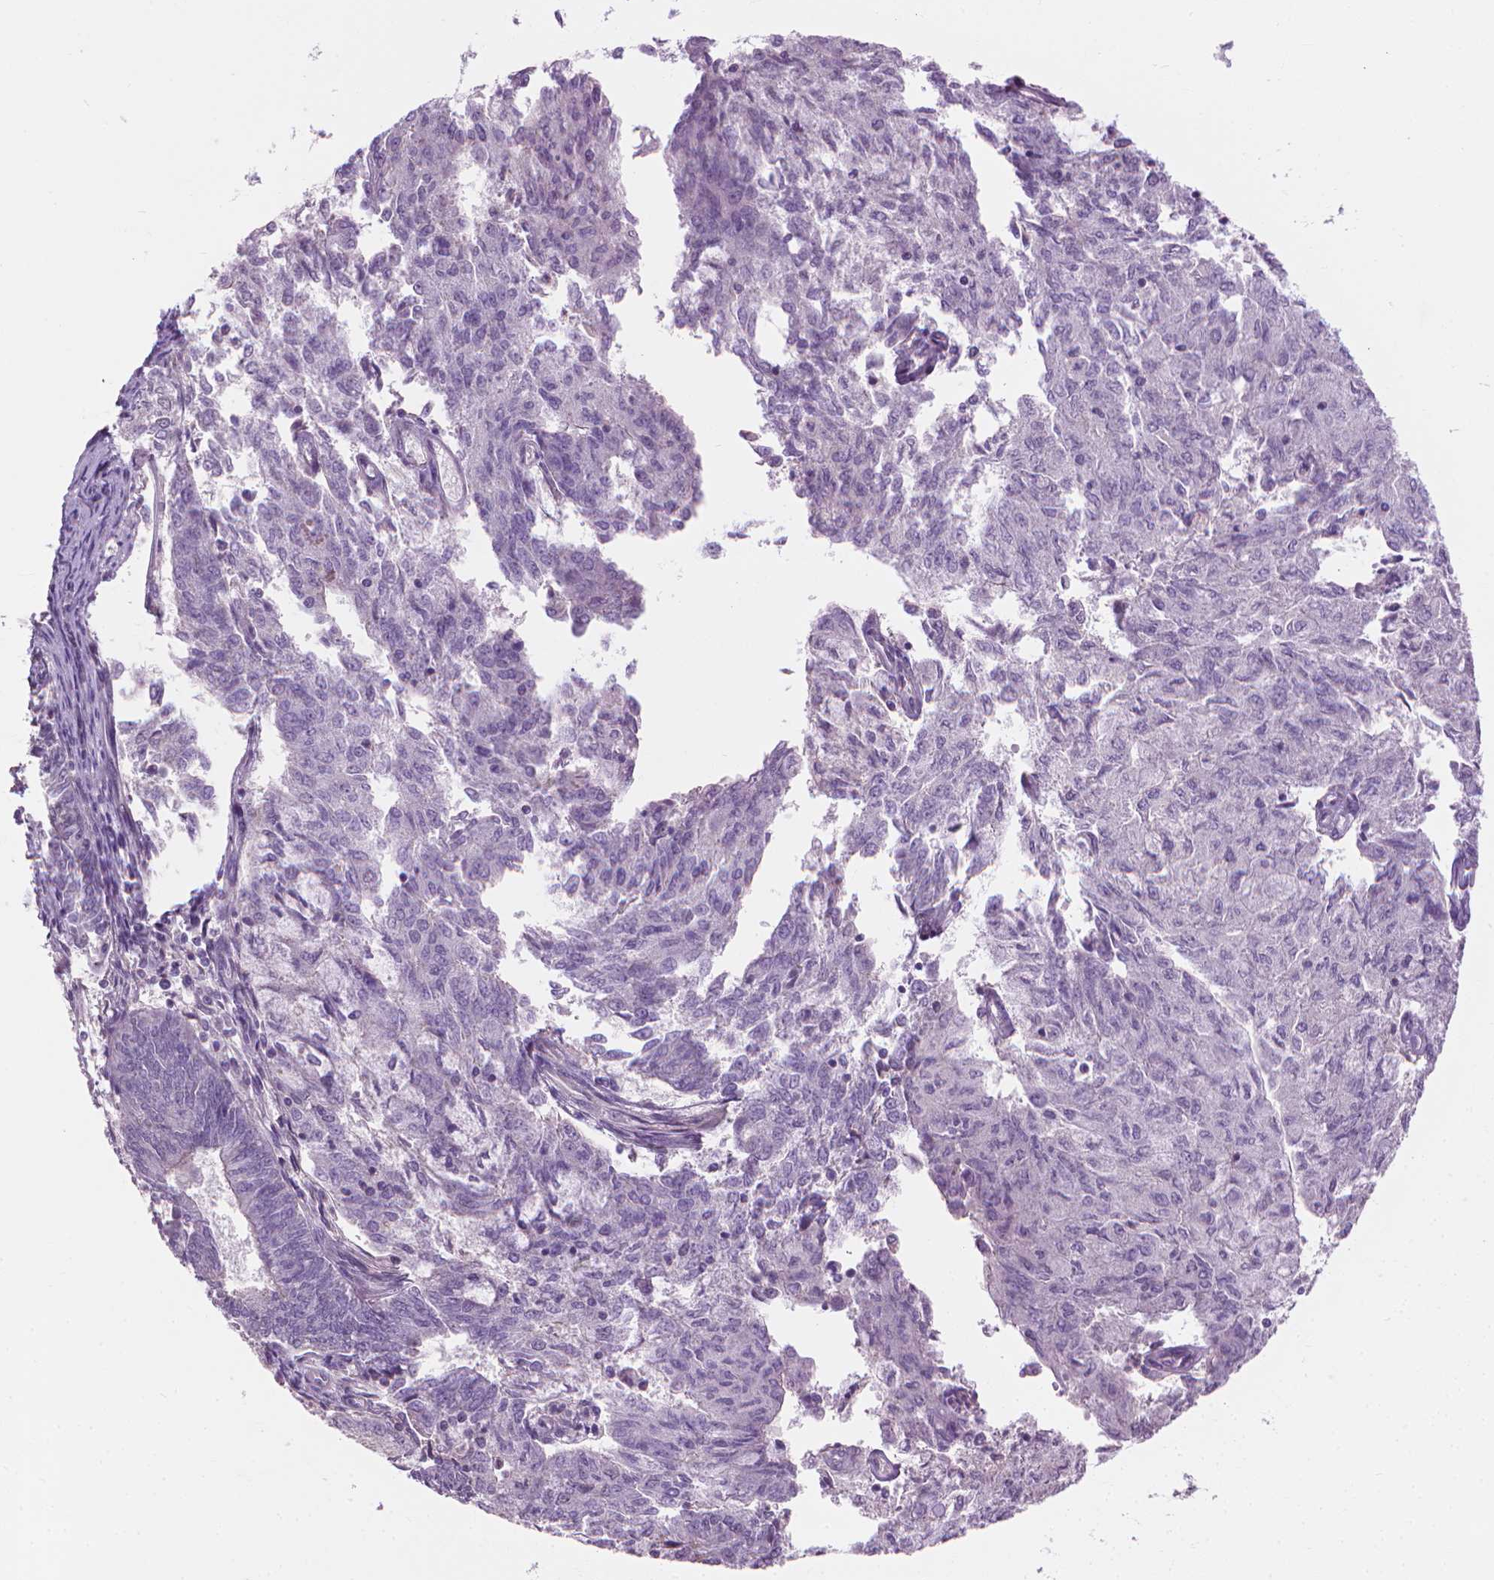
{"staining": {"intensity": "negative", "quantity": "none", "location": "none"}, "tissue": "endometrial cancer", "cell_type": "Tumor cells", "image_type": "cancer", "snomed": [{"axis": "morphology", "description": "Adenocarcinoma, NOS"}, {"axis": "topography", "description": "Endometrium"}], "caption": "Immunohistochemical staining of endometrial cancer shows no significant expression in tumor cells.", "gene": "SAXO2", "patient": {"sex": "female", "age": 82}}